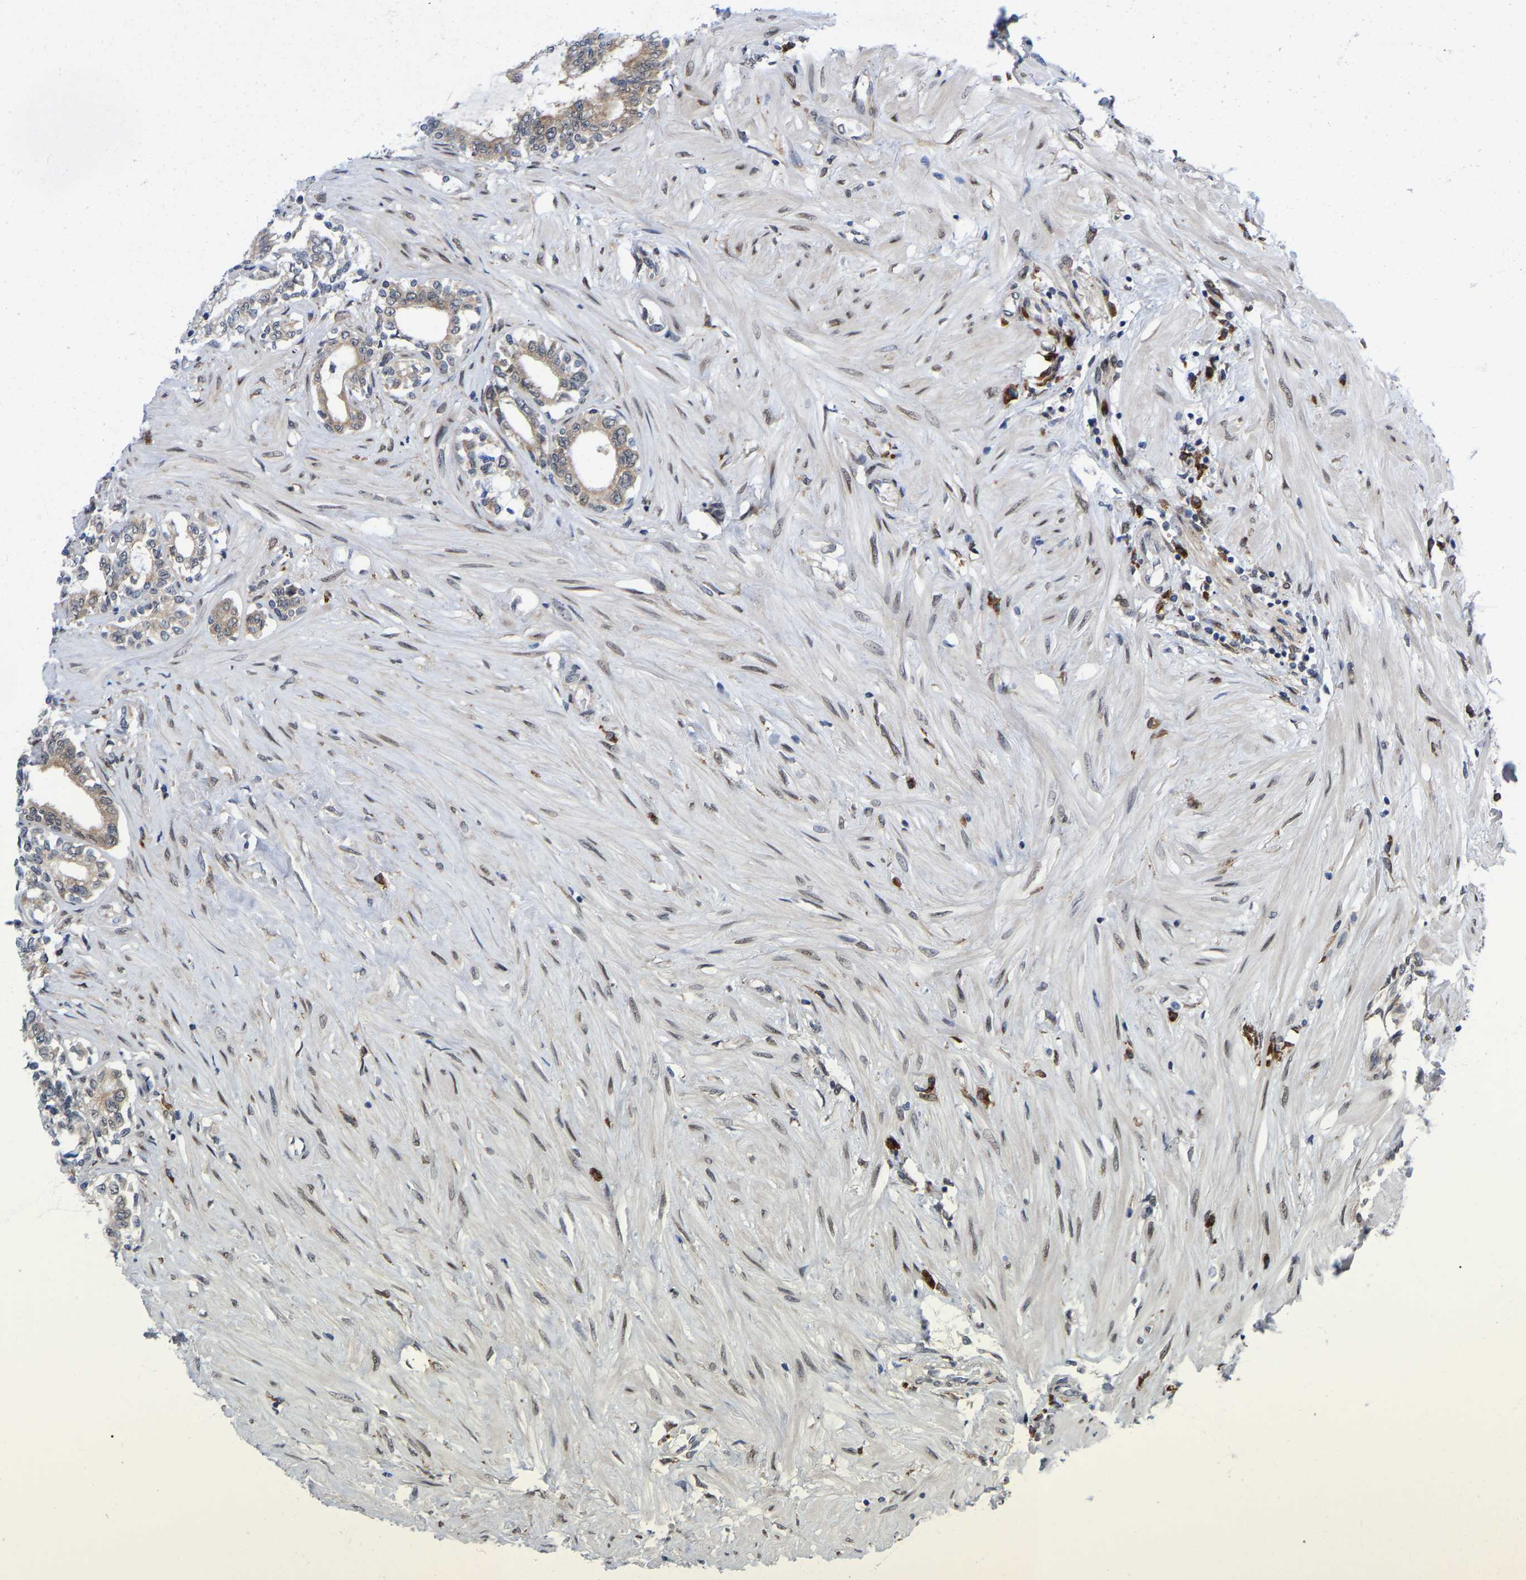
{"staining": {"intensity": "weak", "quantity": "<25%", "location": "cytoplasmic/membranous"}, "tissue": "seminal vesicle", "cell_type": "Glandular cells", "image_type": "normal", "snomed": [{"axis": "morphology", "description": "Normal tissue, NOS"}, {"axis": "morphology", "description": "Adenocarcinoma, High grade"}, {"axis": "topography", "description": "Prostate"}, {"axis": "topography", "description": "Seminal veicle"}], "caption": "Immunohistochemistry (IHC) photomicrograph of benign seminal vesicle stained for a protein (brown), which exhibits no expression in glandular cells. (Immunohistochemistry, brightfield microscopy, high magnification).", "gene": "UBE4B", "patient": {"sex": "male", "age": 55}}